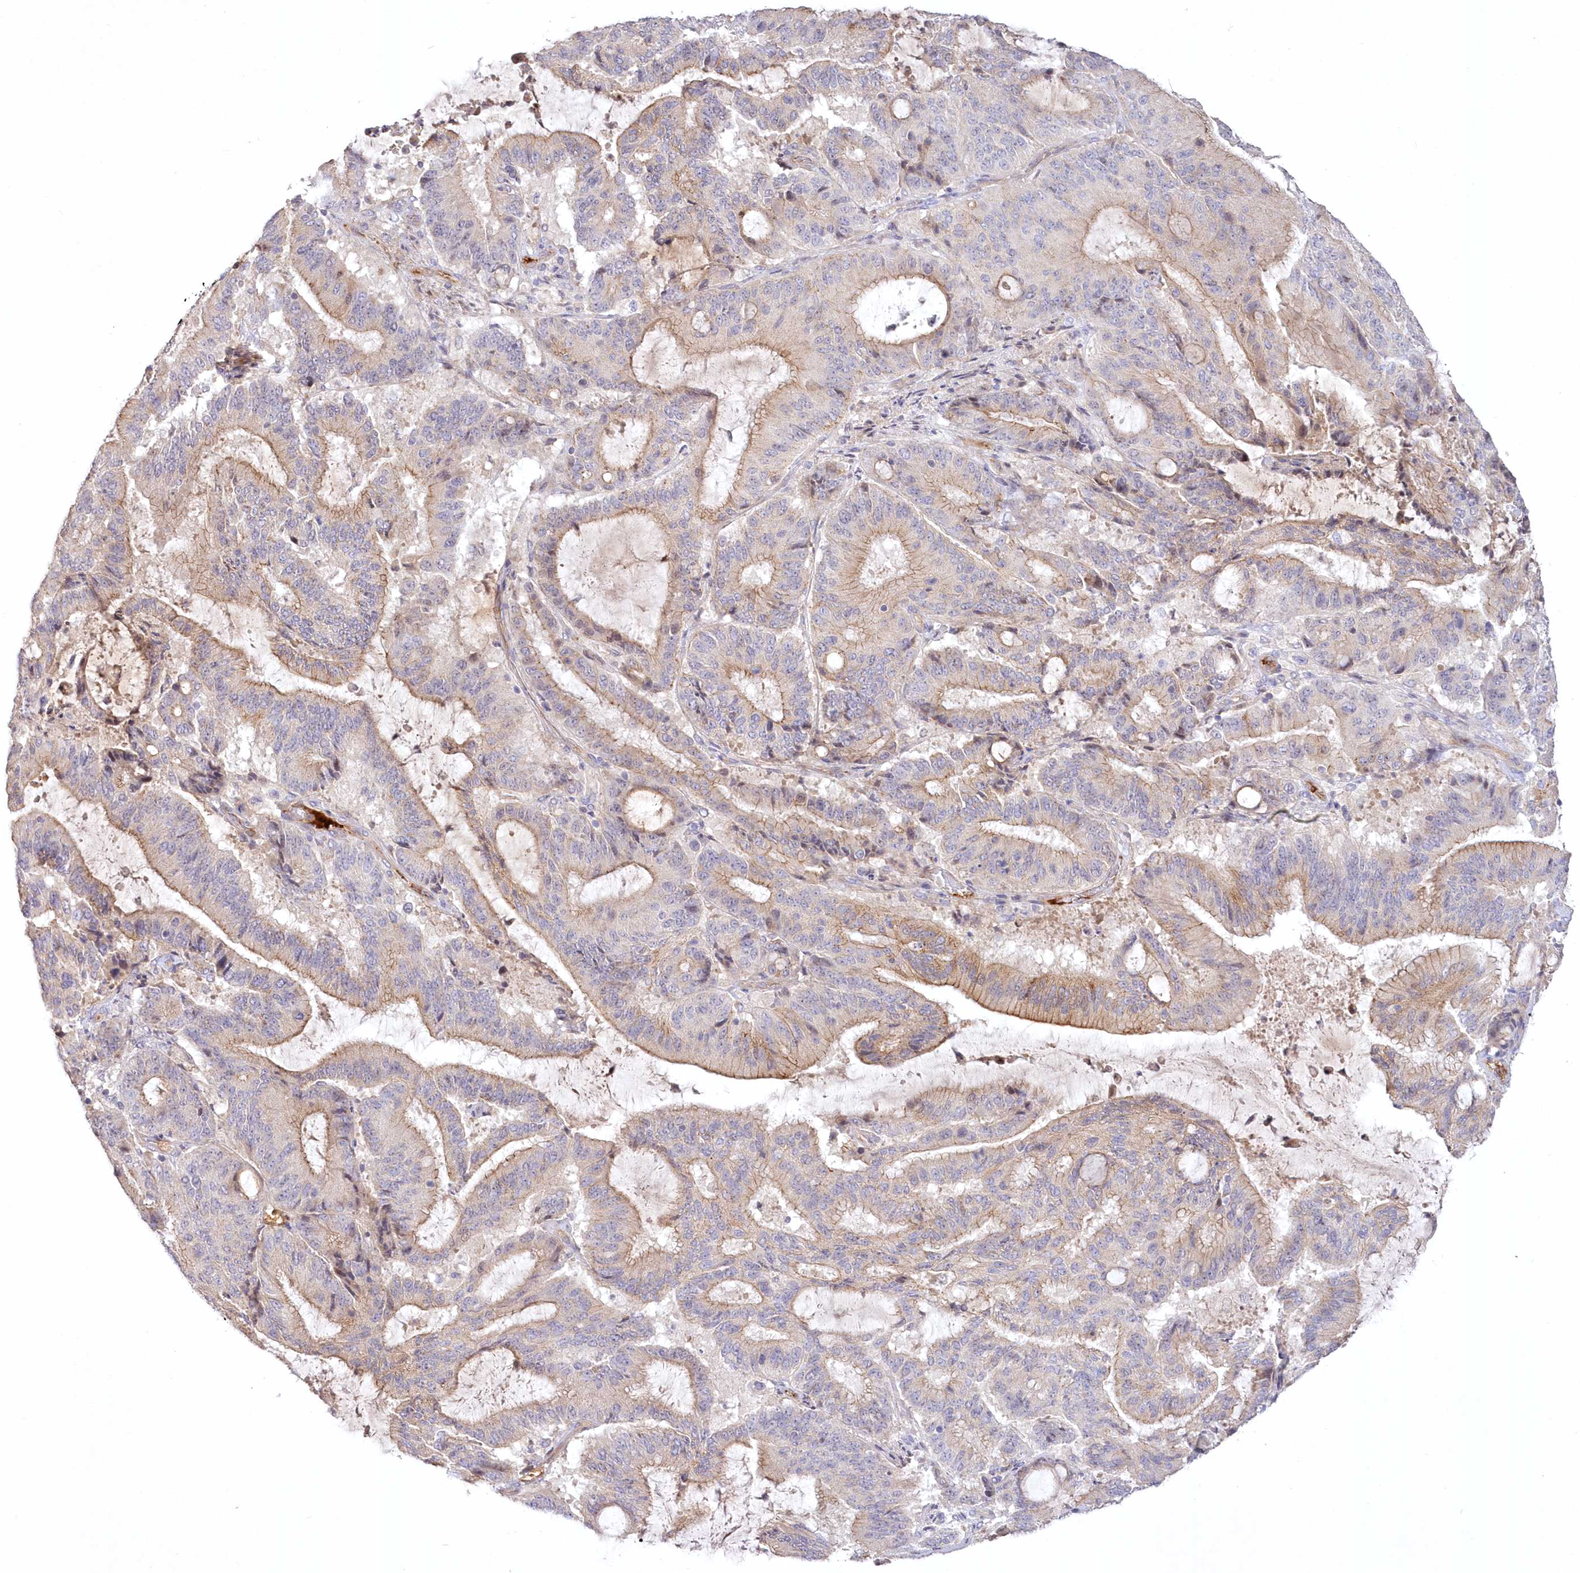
{"staining": {"intensity": "moderate", "quantity": "25%-75%", "location": "cytoplasmic/membranous"}, "tissue": "liver cancer", "cell_type": "Tumor cells", "image_type": "cancer", "snomed": [{"axis": "morphology", "description": "Normal tissue, NOS"}, {"axis": "morphology", "description": "Cholangiocarcinoma"}, {"axis": "topography", "description": "Liver"}, {"axis": "topography", "description": "Peripheral nerve tissue"}], "caption": "Cholangiocarcinoma (liver) stained with a protein marker displays moderate staining in tumor cells.", "gene": "WBP1L", "patient": {"sex": "female", "age": 73}}